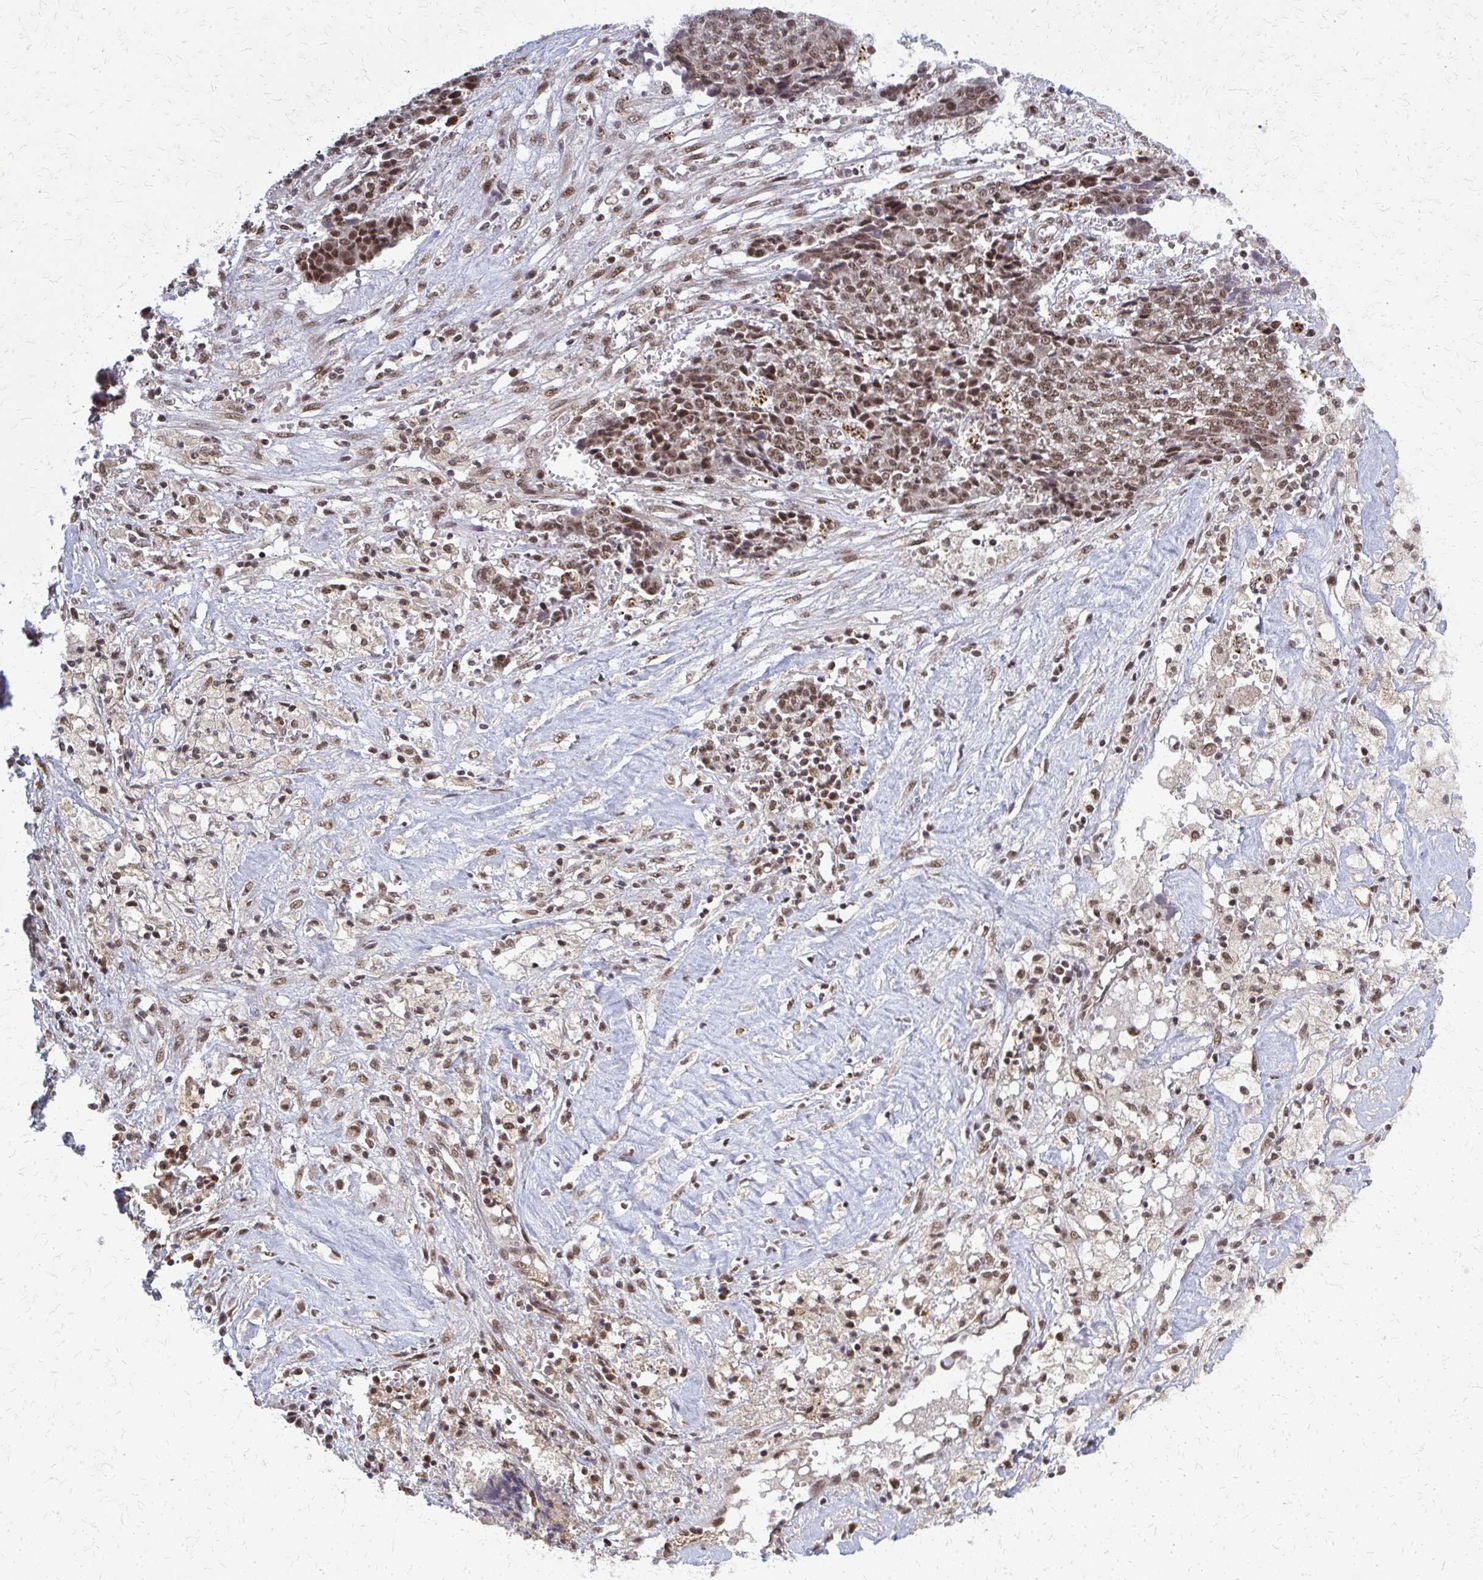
{"staining": {"intensity": "moderate", "quantity": "25%-75%", "location": "nuclear"}, "tissue": "ovarian cancer", "cell_type": "Tumor cells", "image_type": "cancer", "snomed": [{"axis": "morphology", "description": "Carcinoma, endometroid"}, {"axis": "topography", "description": "Ovary"}], "caption": "The micrograph displays a brown stain indicating the presence of a protein in the nuclear of tumor cells in endometroid carcinoma (ovarian). The protein of interest is stained brown, and the nuclei are stained in blue (DAB (3,3'-diaminobenzidine) IHC with brightfield microscopy, high magnification).", "gene": "HDAC3", "patient": {"sex": "female", "age": 42}}